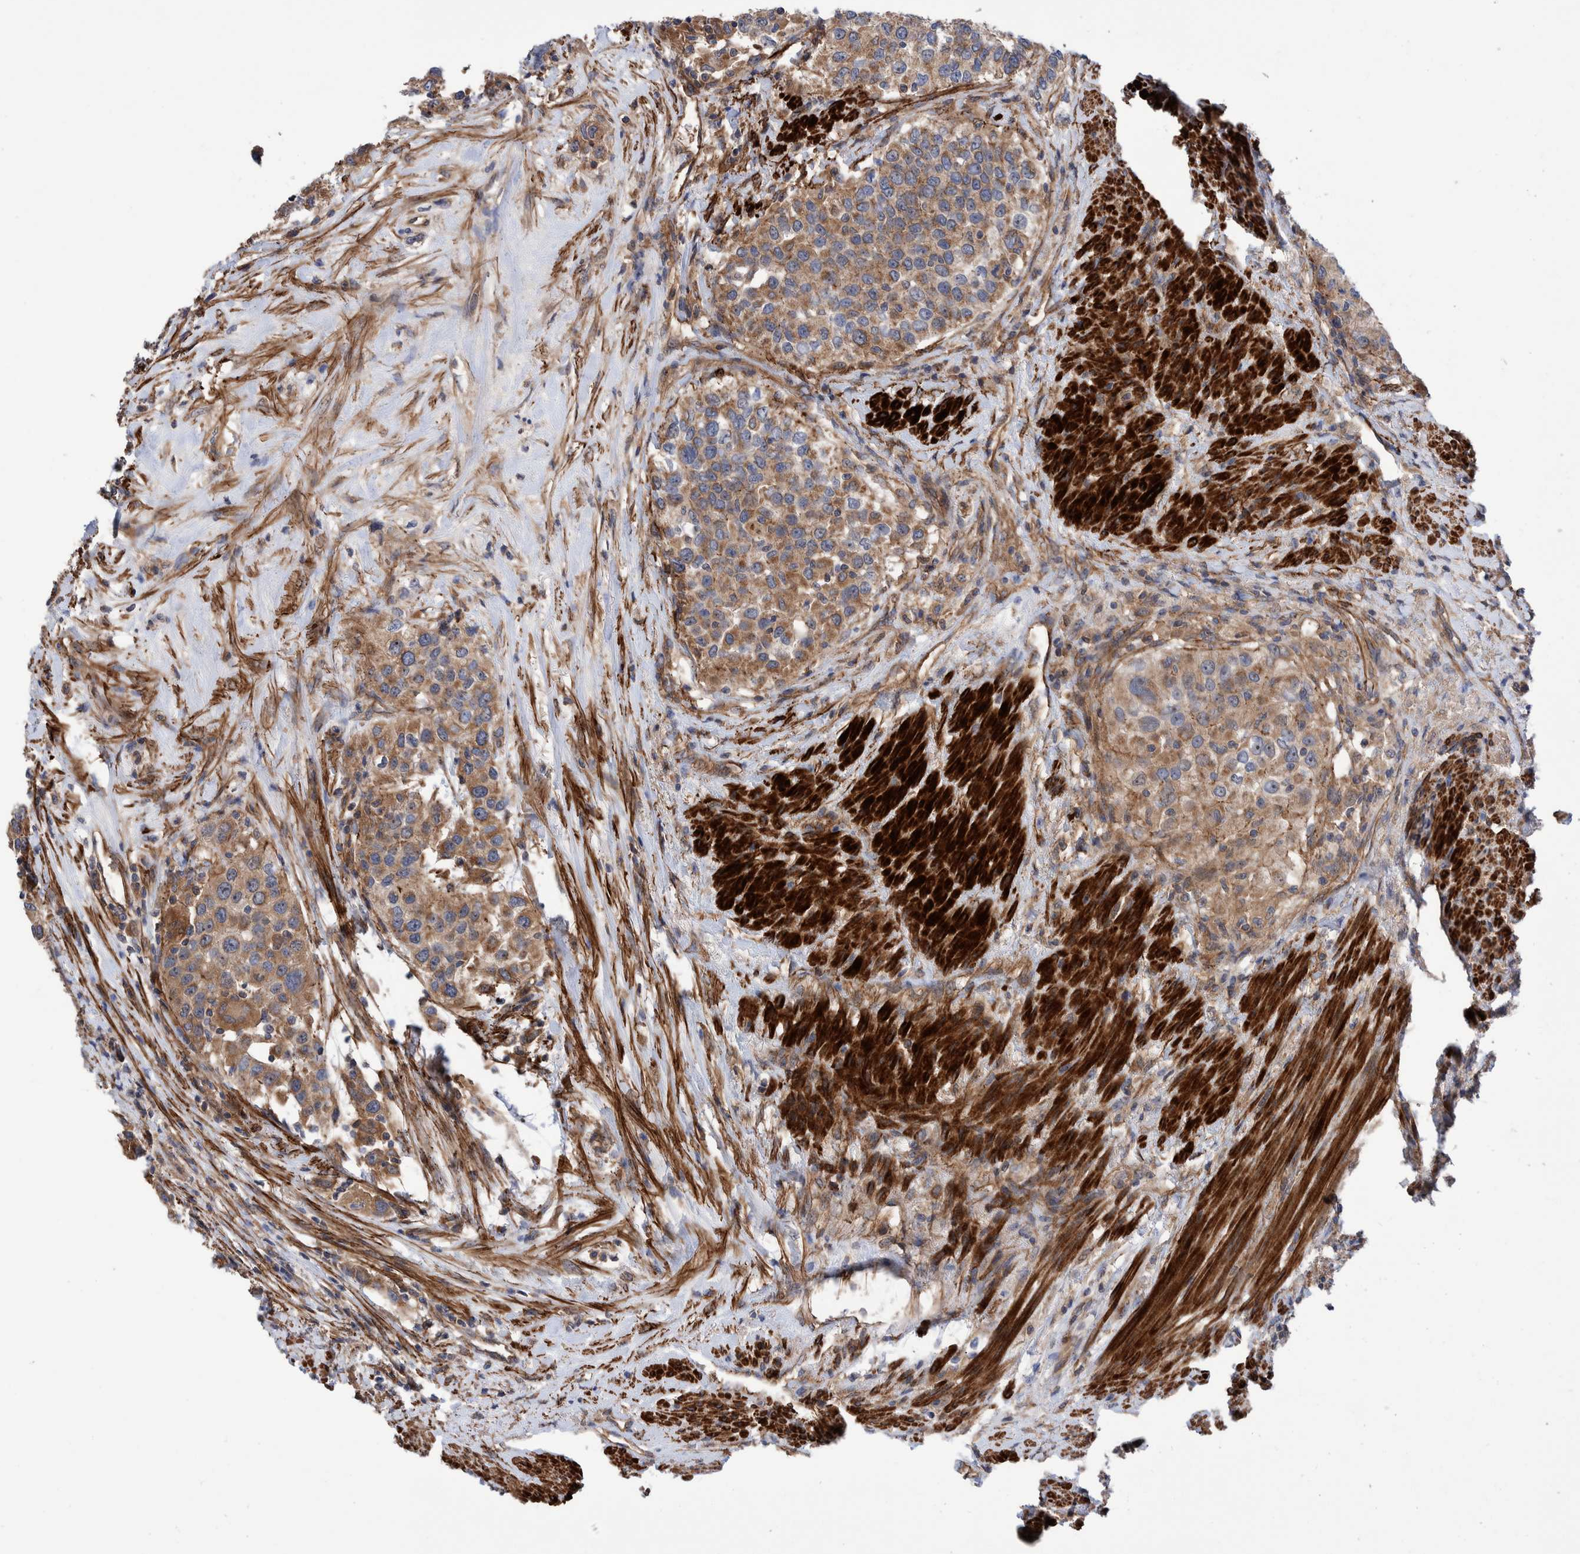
{"staining": {"intensity": "moderate", "quantity": ">75%", "location": "cytoplasmic/membranous"}, "tissue": "urothelial cancer", "cell_type": "Tumor cells", "image_type": "cancer", "snomed": [{"axis": "morphology", "description": "Urothelial carcinoma, High grade"}, {"axis": "topography", "description": "Urinary bladder"}], "caption": "Tumor cells reveal moderate cytoplasmic/membranous positivity in about >75% of cells in high-grade urothelial carcinoma. The staining was performed using DAB (3,3'-diaminobenzidine), with brown indicating positive protein expression. Nuclei are stained blue with hematoxylin.", "gene": "SLC25A10", "patient": {"sex": "female", "age": 80}}